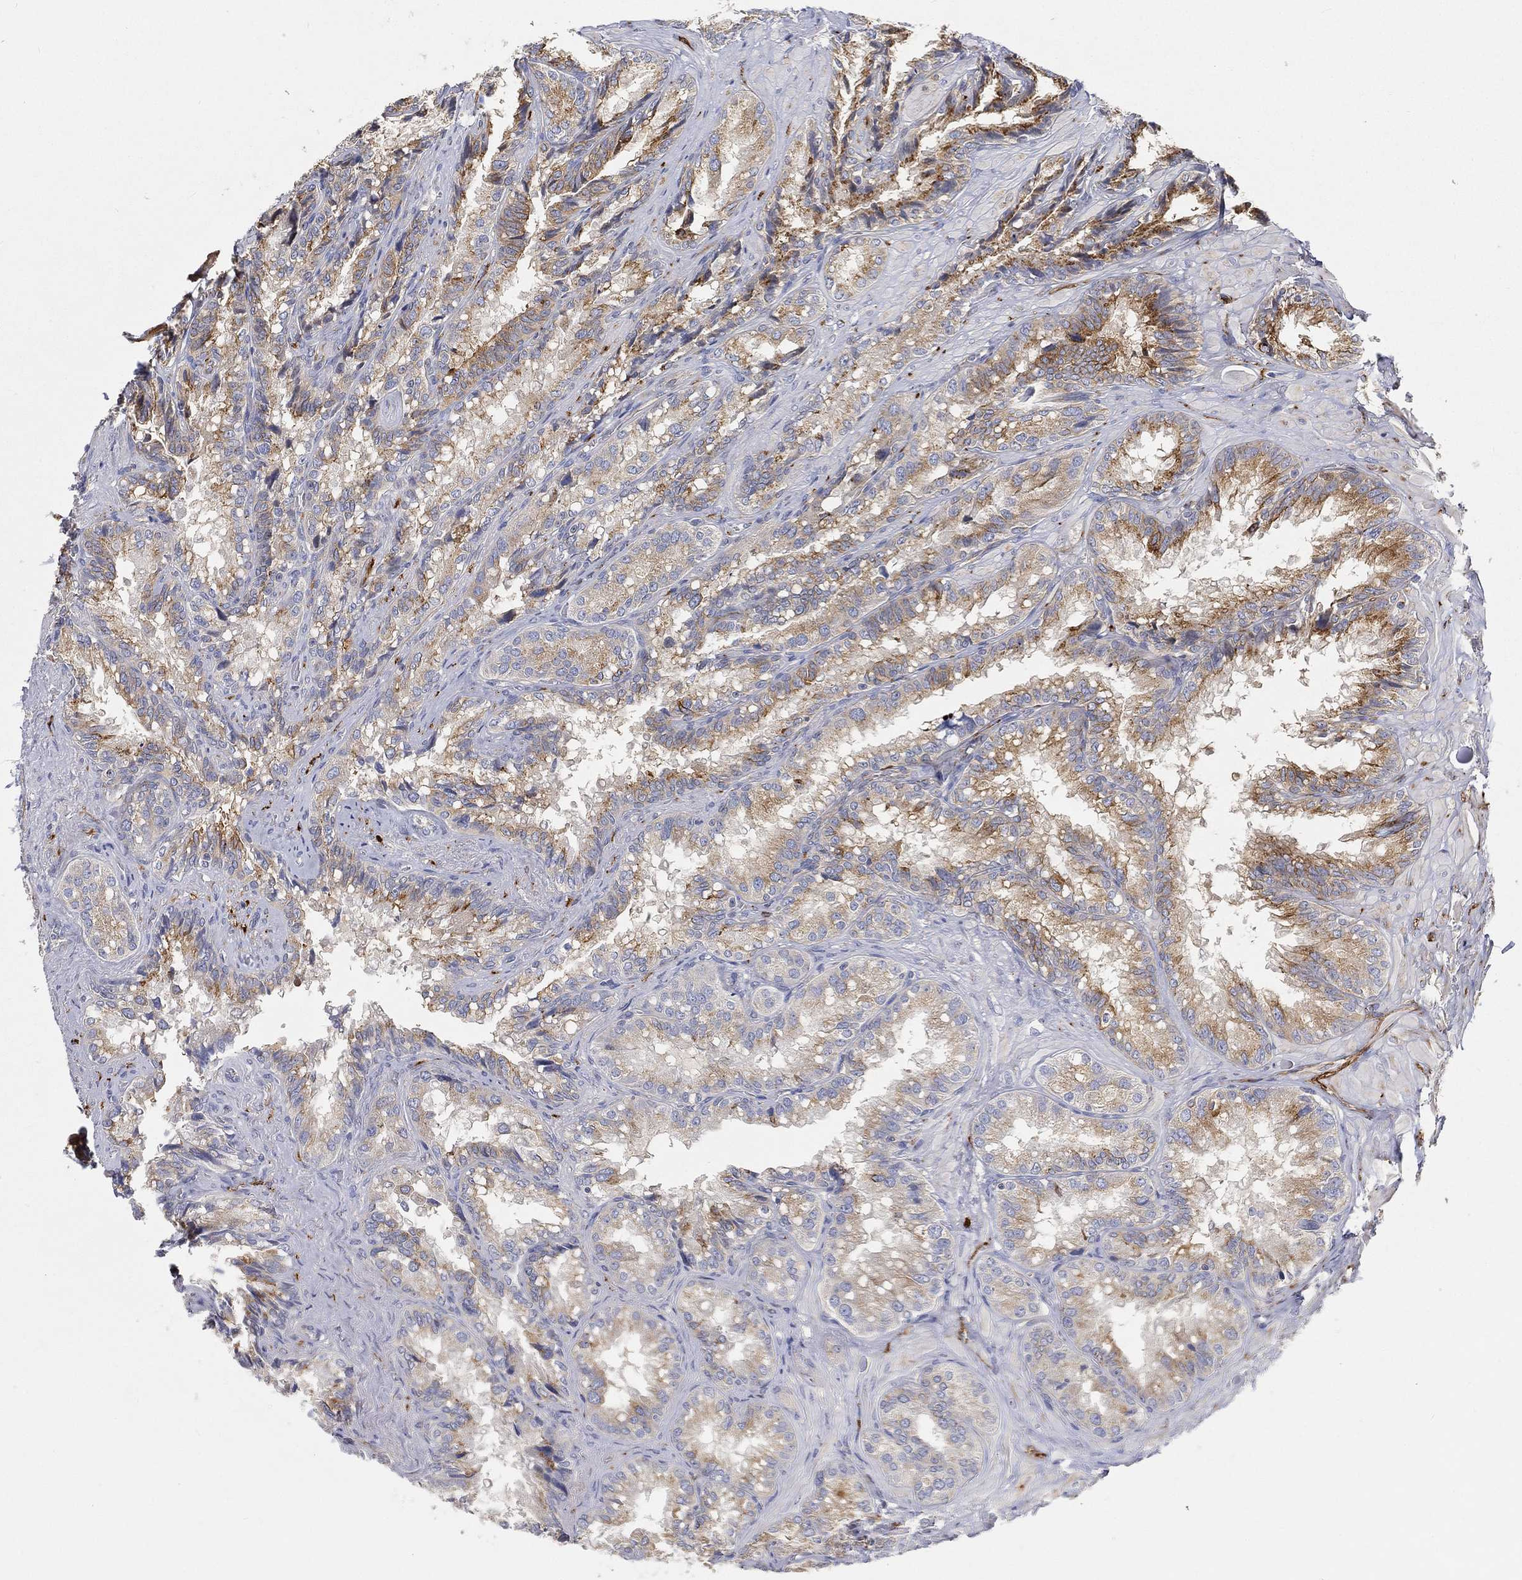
{"staining": {"intensity": "moderate", "quantity": "25%-75%", "location": "cytoplasmic/membranous"}, "tissue": "seminal vesicle", "cell_type": "Glandular cells", "image_type": "normal", "snomed": [{"axis": "morphology", "description": "Normal tissue, NOS"}, {"axis": "topography", "description": "Seminal veicle"}], "caption": "Brown immunohistochemical staining in benign human seminal vesicle shows moderate cytoplasmic/membranous expression in about 25%-75% of glandular cells. (DAB IHC with brightfield microscopy, high magnification).", "gene": "TMEM25", "patient": {"sex": "male", "age": 68}}